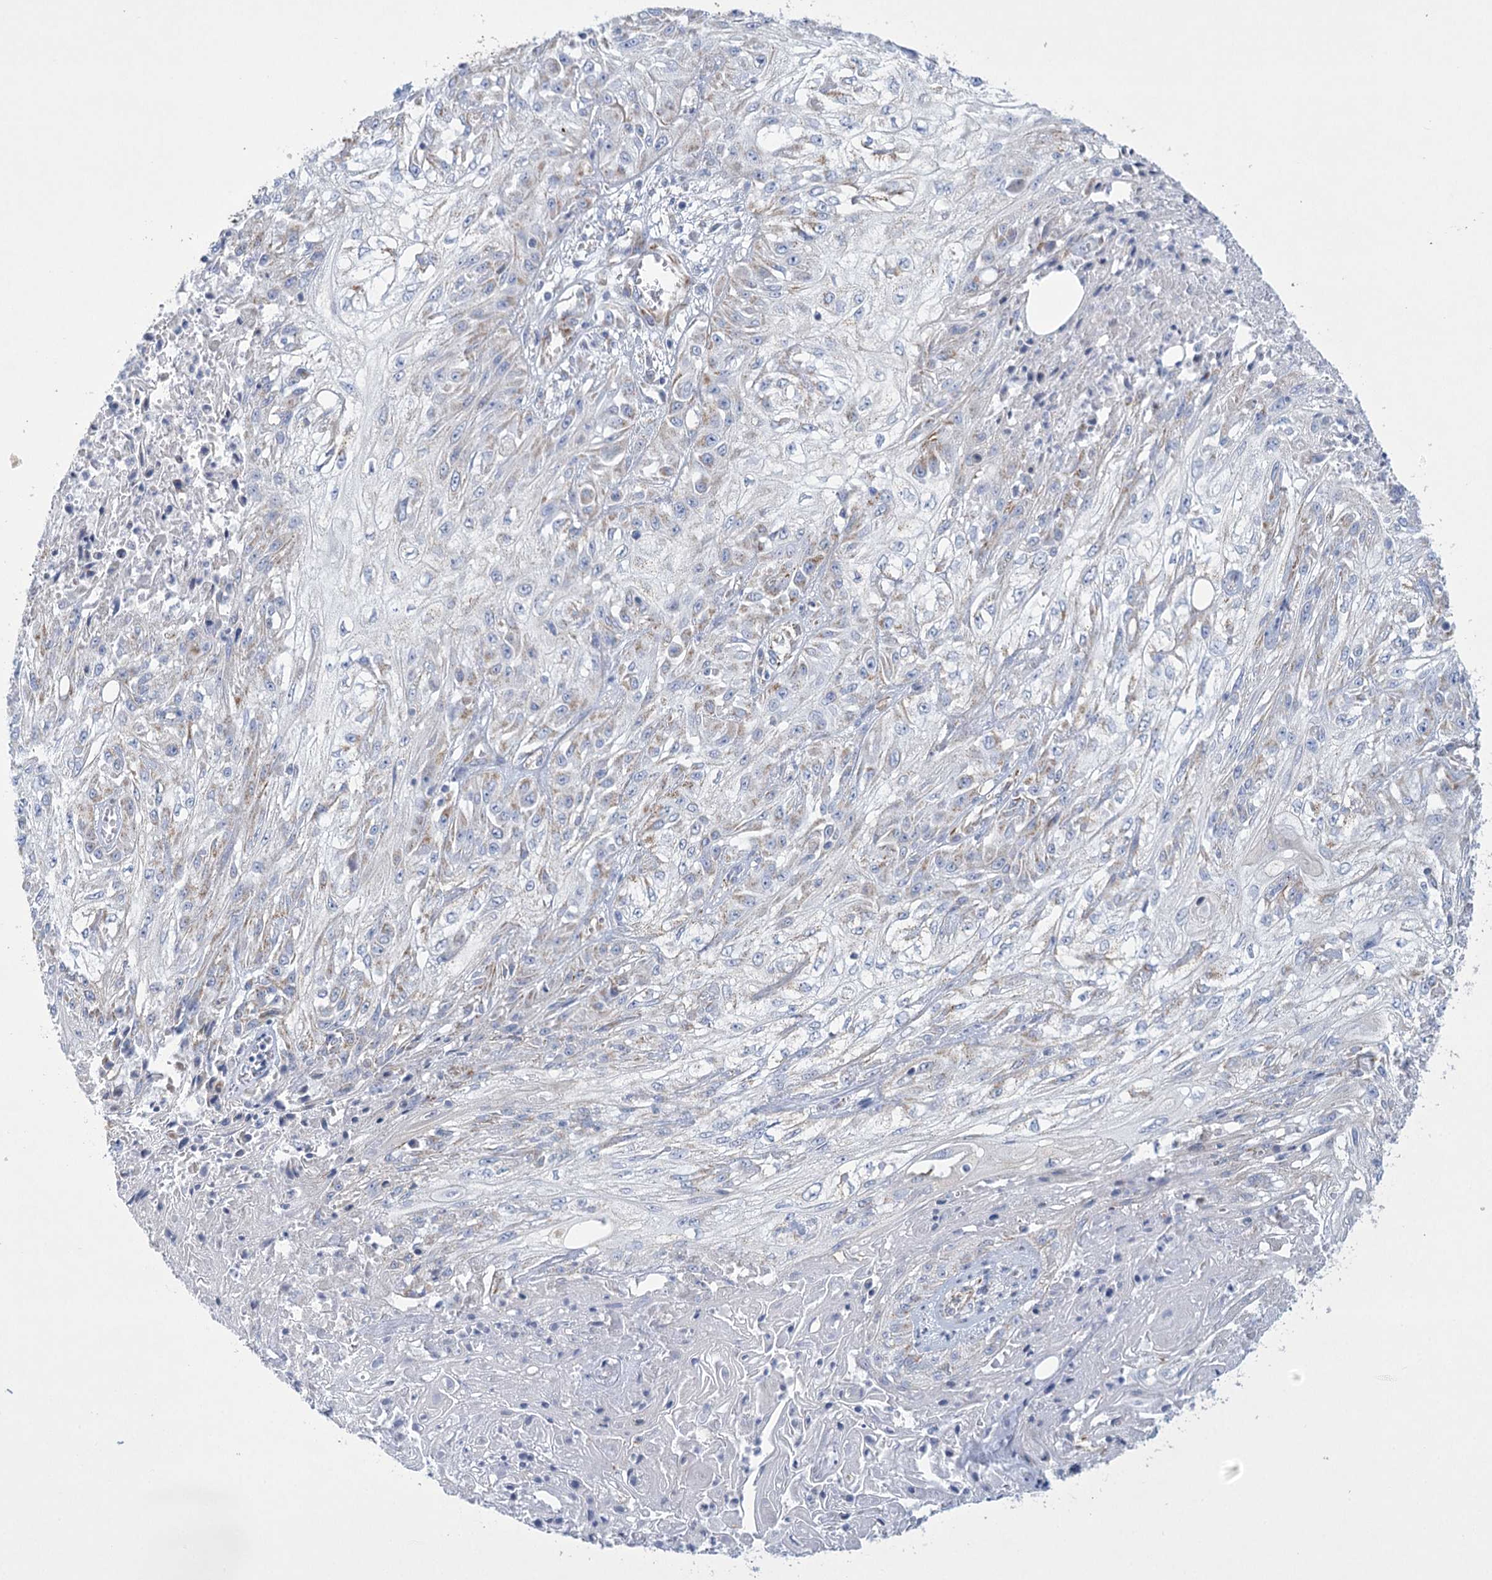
{"staining": {"intensity": "weak", "quantity": "<25%", "location": "cytoplasmic/membranous"}, "tissue": "skin cancer", "cell_type": "Tumor cells", "image_type": "cancer", "snomed": [{"axis": "morphology", "description": "Squamous cell carcinoma, NOS"}, {"axis": "morphology", "description": "Squamous cell carcinoma, metastatic, NOS"}, {"axis": "topography", "description": "Skin"}, {"axis": "topography", "description": "Lymph node"}], "caption": "IHC image of neoplastic tissue: skin squamous cell carcinoma stained with DAB (3,3'-diaminobenzidine) demonstrates no significant protein staining in tumor cells.", "gene": "DHTKD1", "patient": {"sex": "male", "age": 75}}